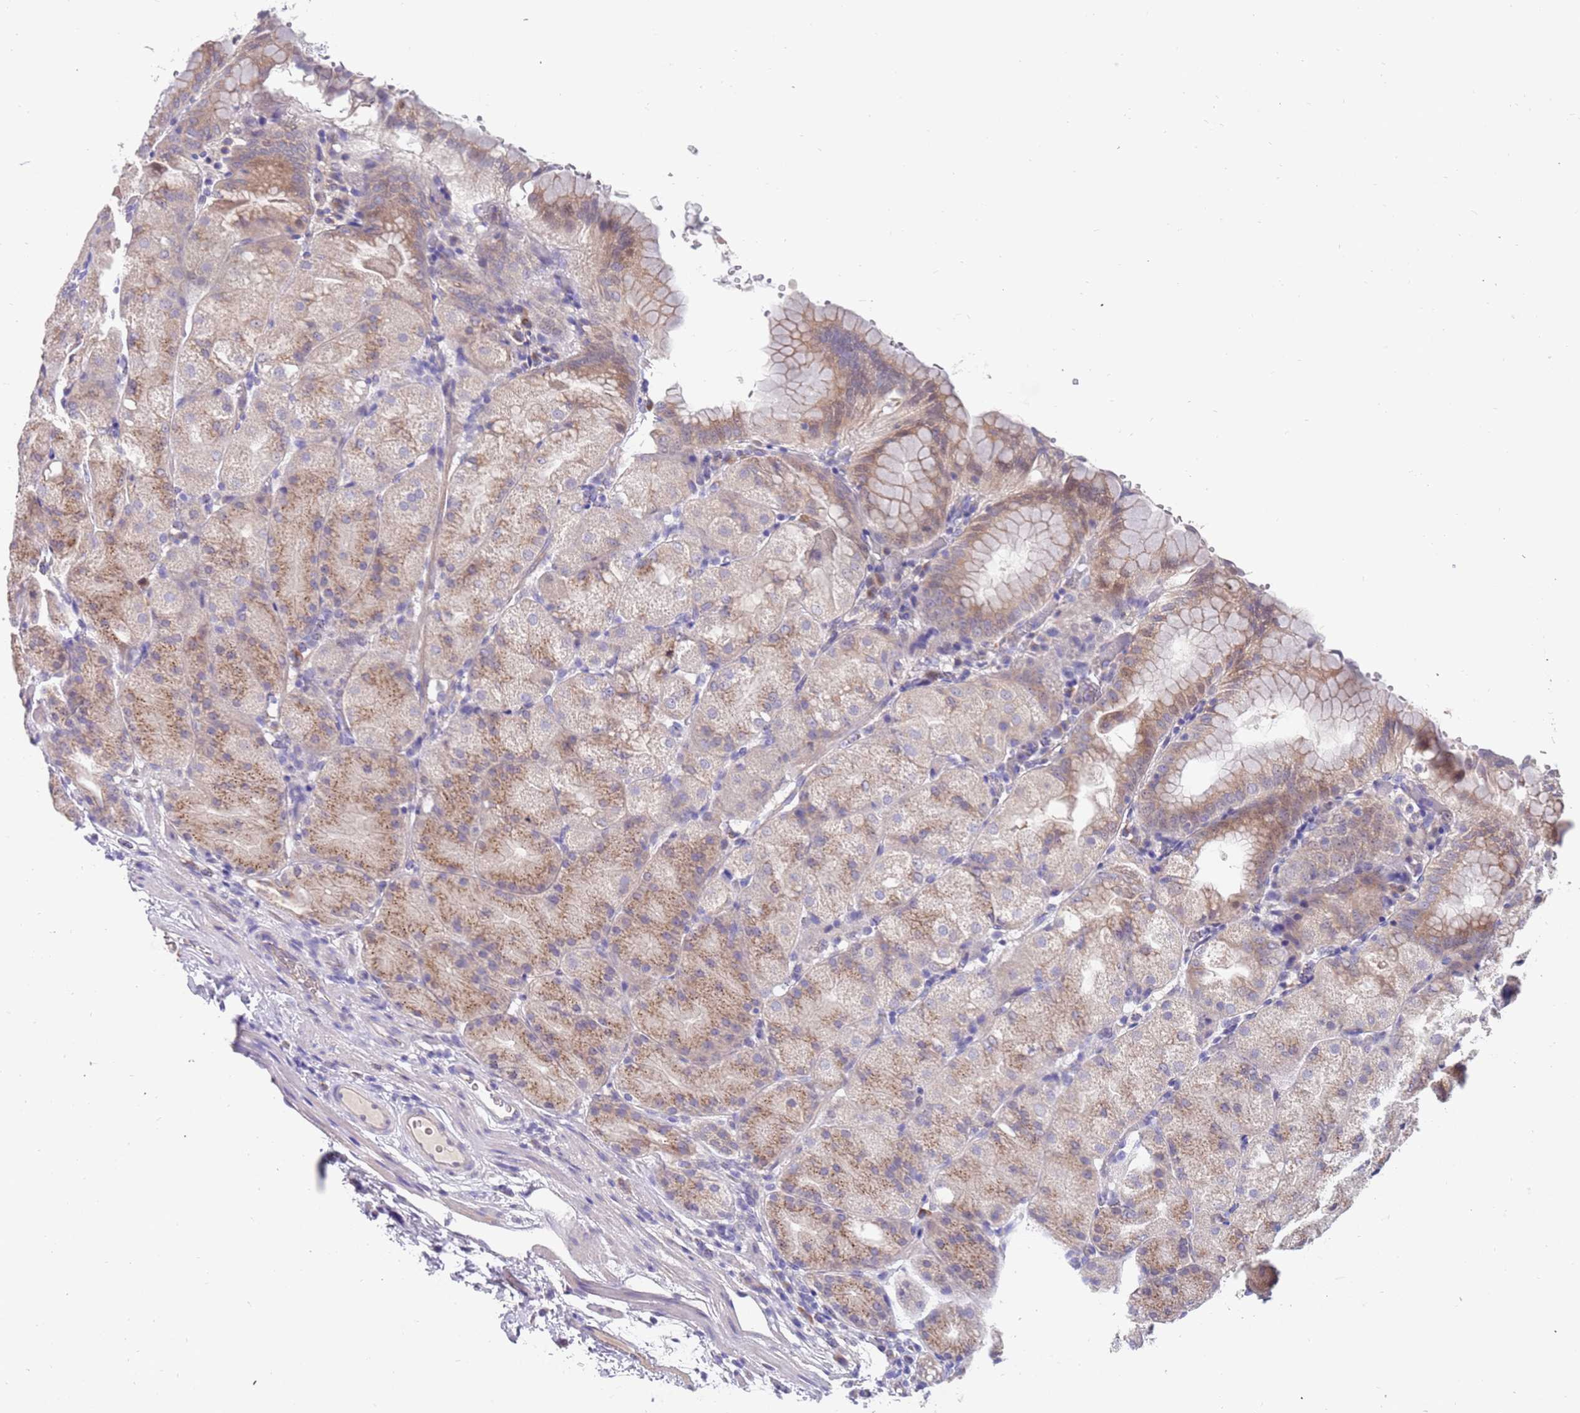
{"staining": {"intensity": "weak", "quantity": "25%-75%", "location": "cytoplasmic/membranous"}, "tissue": "stomach", "cell_type": "Glandular cells", "image_type": "normal", "snomed": [{"axis": "morphology", "description": "Normal tissue, NOS"}, {"axis": "topography", "description": "Stomach, upper"}, {"axis": "topography", "description": "Stomach, lower"}], "caption": "Benign stomach displays weak cytoplasmic/membranous positivity in about 25%-75% of glandular cells, visualized by immunohistochemistry.", "gene": "ZNF746", "patient": {"sex": "male", "age": 62}}